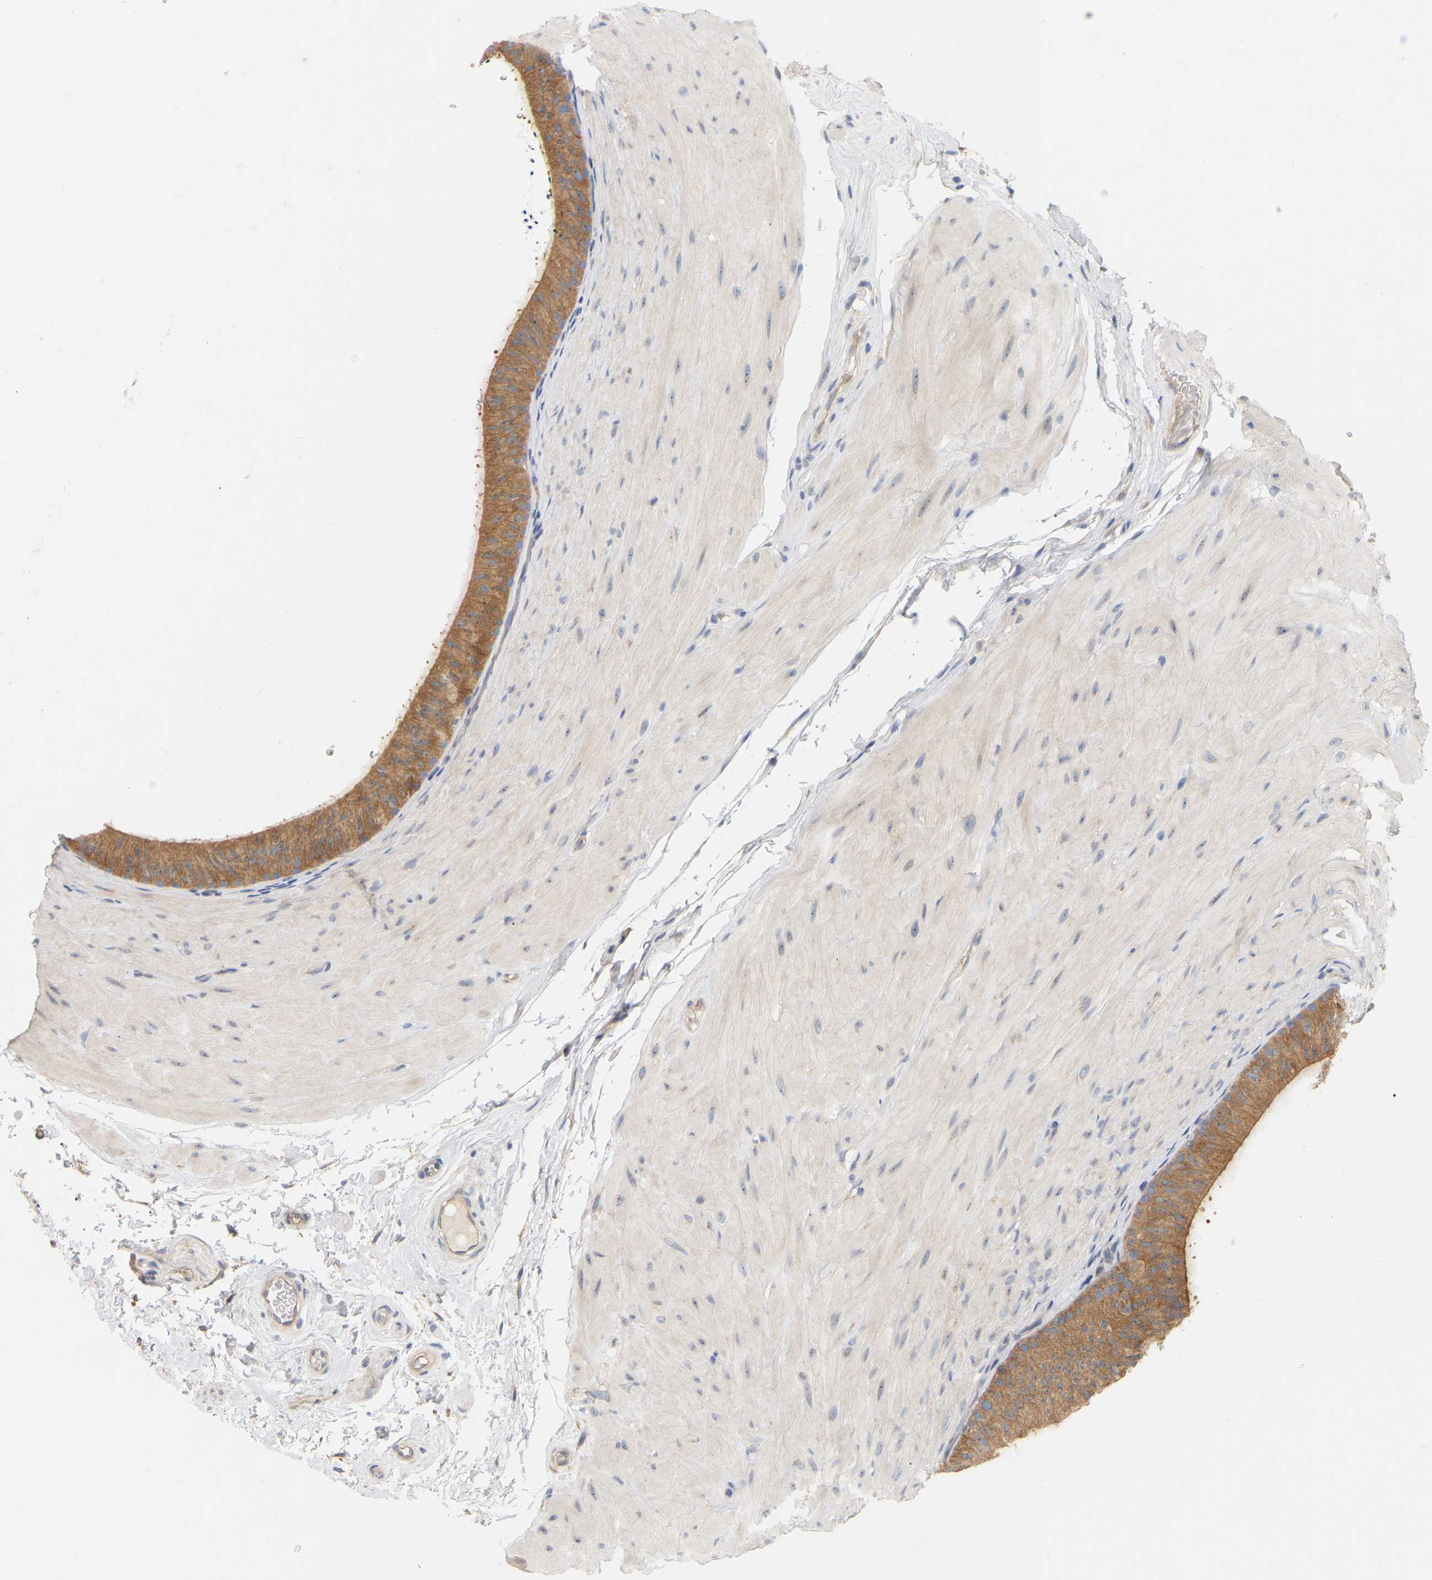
{"staining": {"intensity": "moderate", "quantity": ">75%", "location": "cytoplasmic/membranous,nuclear"}, "tissue": "epididymis", "cell_type": "Glandular cells", "image_type": "normal", "snomed": [{"axis": "morphology", "description": "Normal tissue, NOS"}, {"axis": "topography", "description": "Epididymis"}], "caption": "This is a histology image of immunohistochemistry (IHC) staining of normal epididymis, which shows moderate expression in the cytoplasmic/membranous,nuclear of glandular cells.", "gene": "MINDY4", "patient": {"sex": "male", "age": 34}}